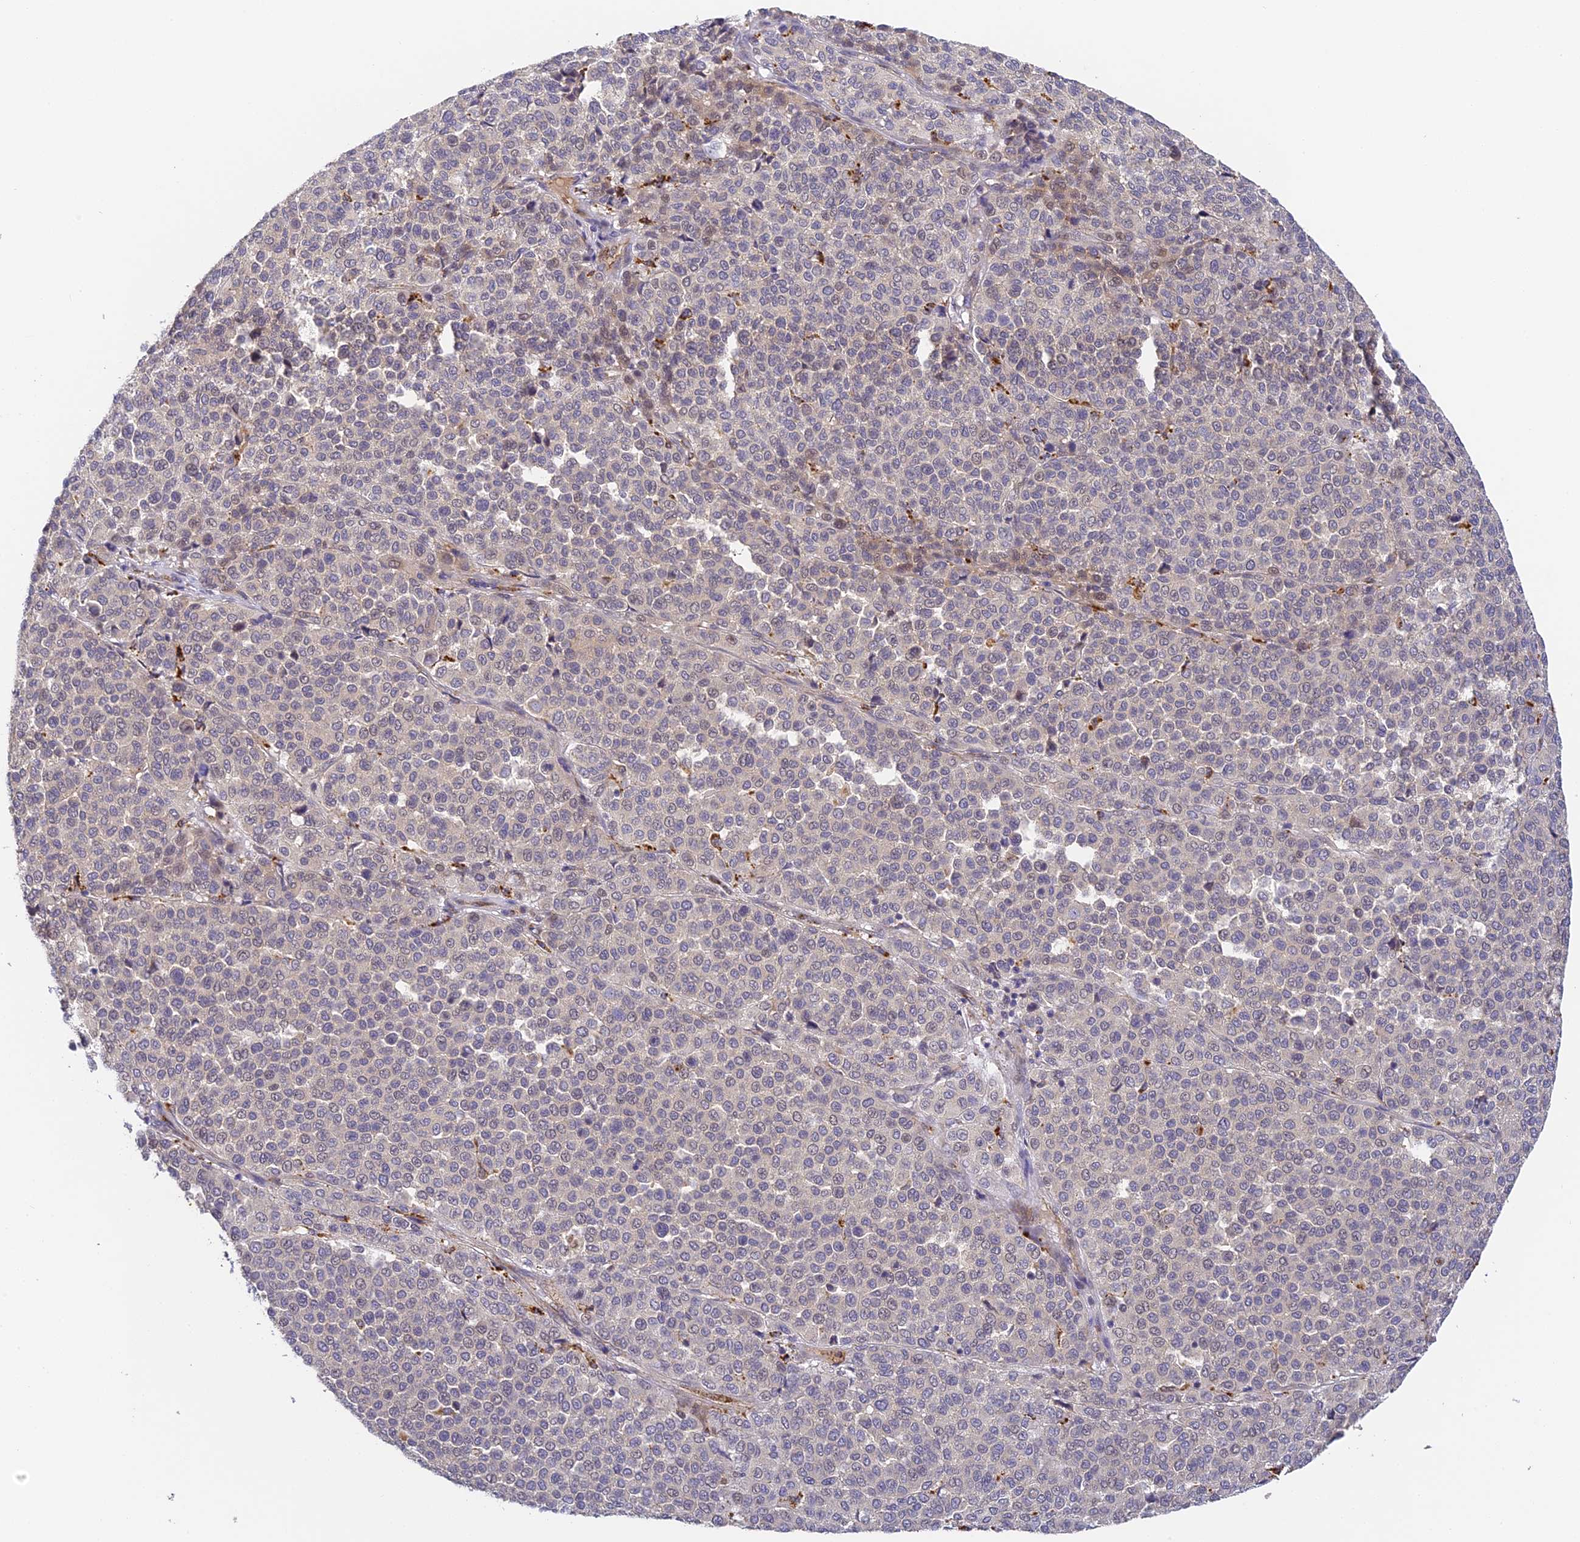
{"staining": {"intensity": "negative", "quantity": "none", "location": "none"}, "tissue": "melanoma", "cell_type": "Tumor cells", "image_type": "cancer", "snomed": [{"axis": "morphology", "description": "Malignant melanoma, Metastatic site"}, {"axis": "topography", "description": "Pancreas"}], "caption": "Melanoma was stained to show a protein in brown. There is no significant expression in tumor cells.", "gene": "DNAAF10", "patient": {"sex": "female", "age": 30}}